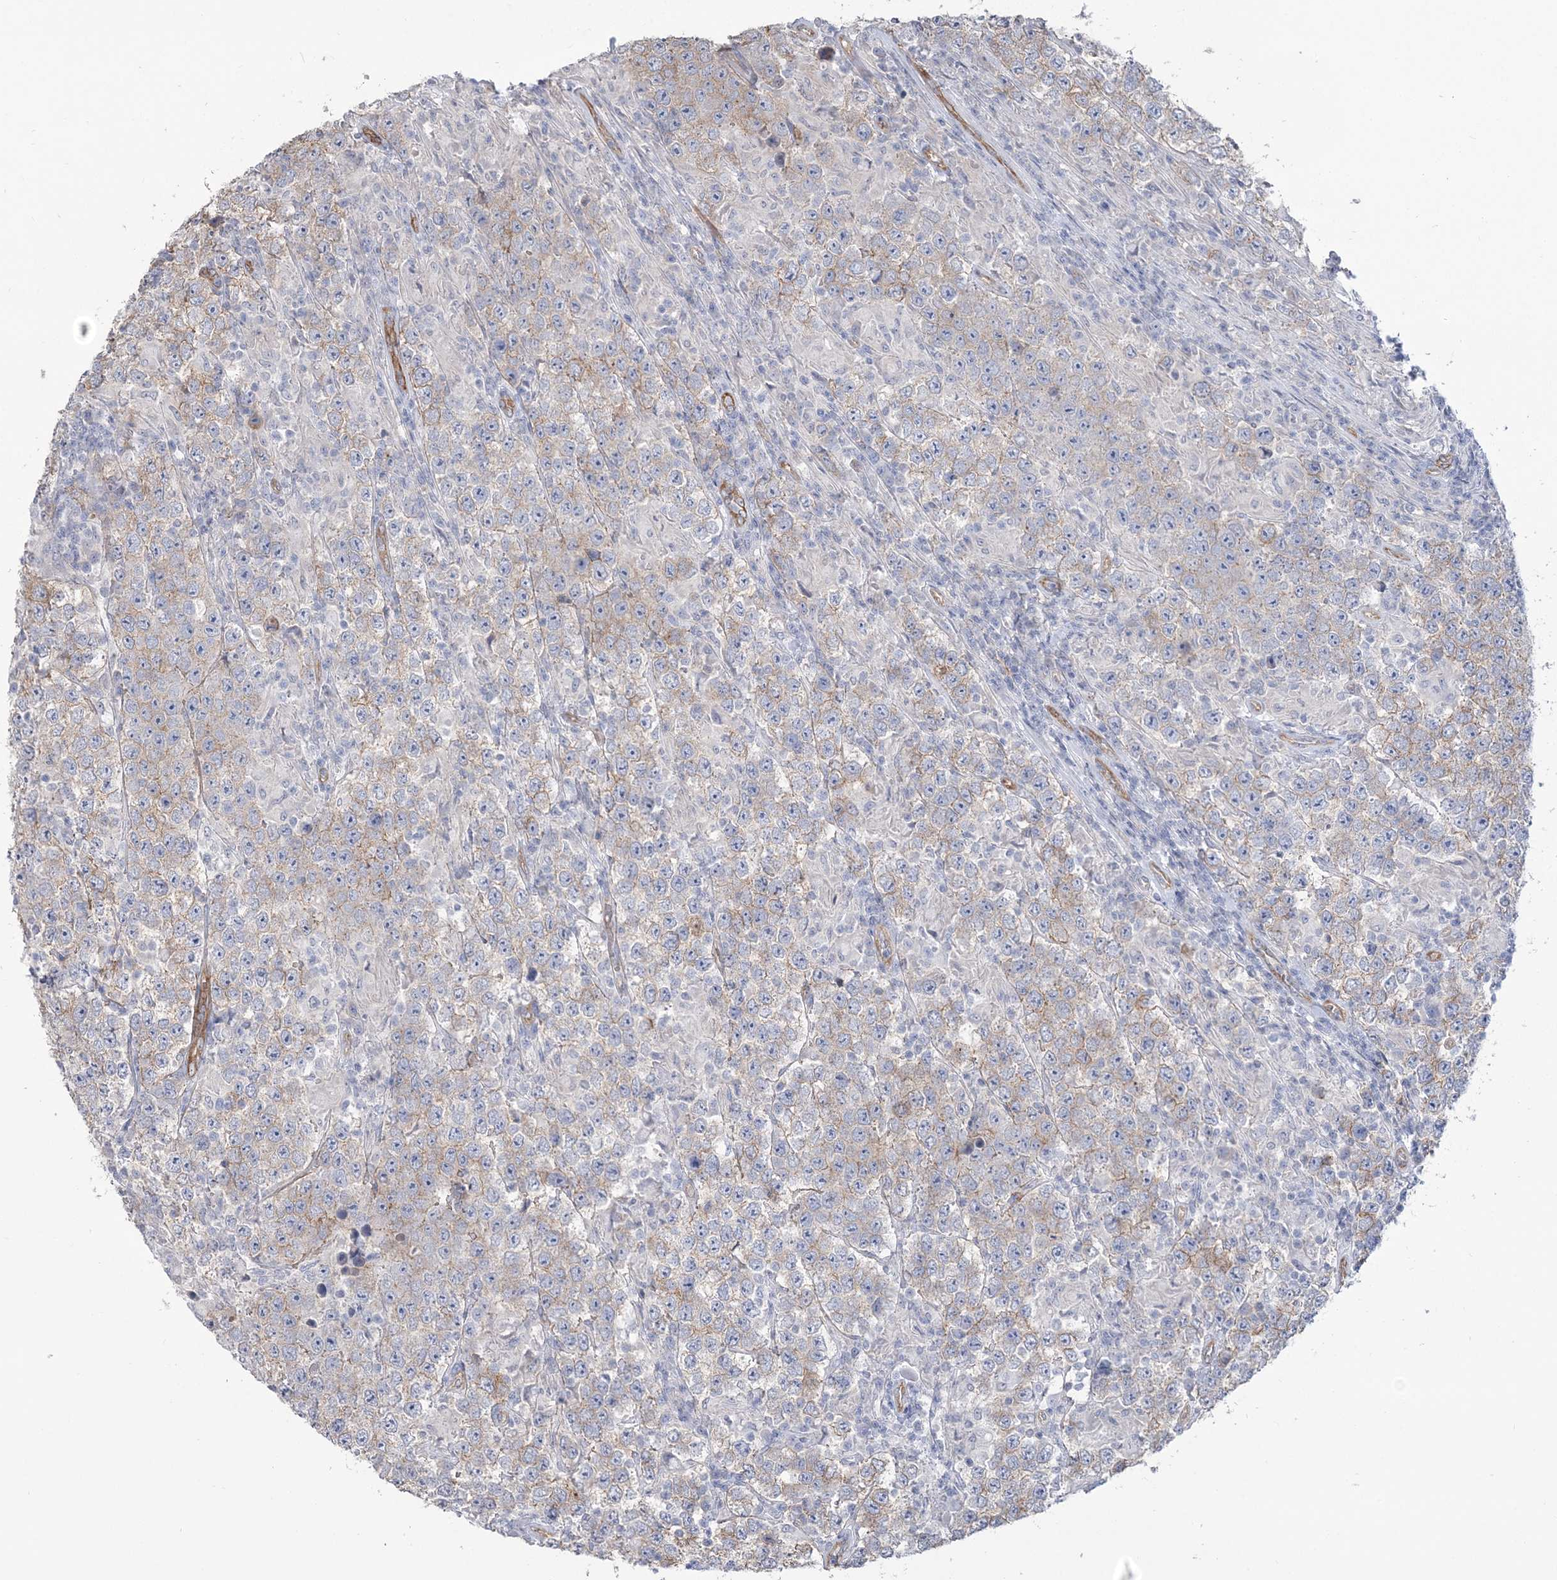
{"staining": {"intensity": "weak", "quantity": "<25%", "location": "cytoplasmic/membranous"}, "tissue": "testis cancer", "cell_type": "Tumor cells", "image_type": "cancer", "snomed": [{"axis": "morphology", "description": "Normal tissue, NOS"}, {"axis": "morphology", "description": "Urothelial carcinoma, High grade"}, {"axis": "morphology", "description": "Seminoma, NOS"}, {"axis": "morphology", "description": "Carcinoma, Embryonal, NOS"}, {"axis": "topography", "description": "Urinary bladder"}, {"axis": "topography", "description": "Testis"}], "caption": "Micrograph shows no significant protein staining in tumor cells of testis cancer.", "gene": "RAB11FIP5", "patient": {"sex": "male", "age": 41}}